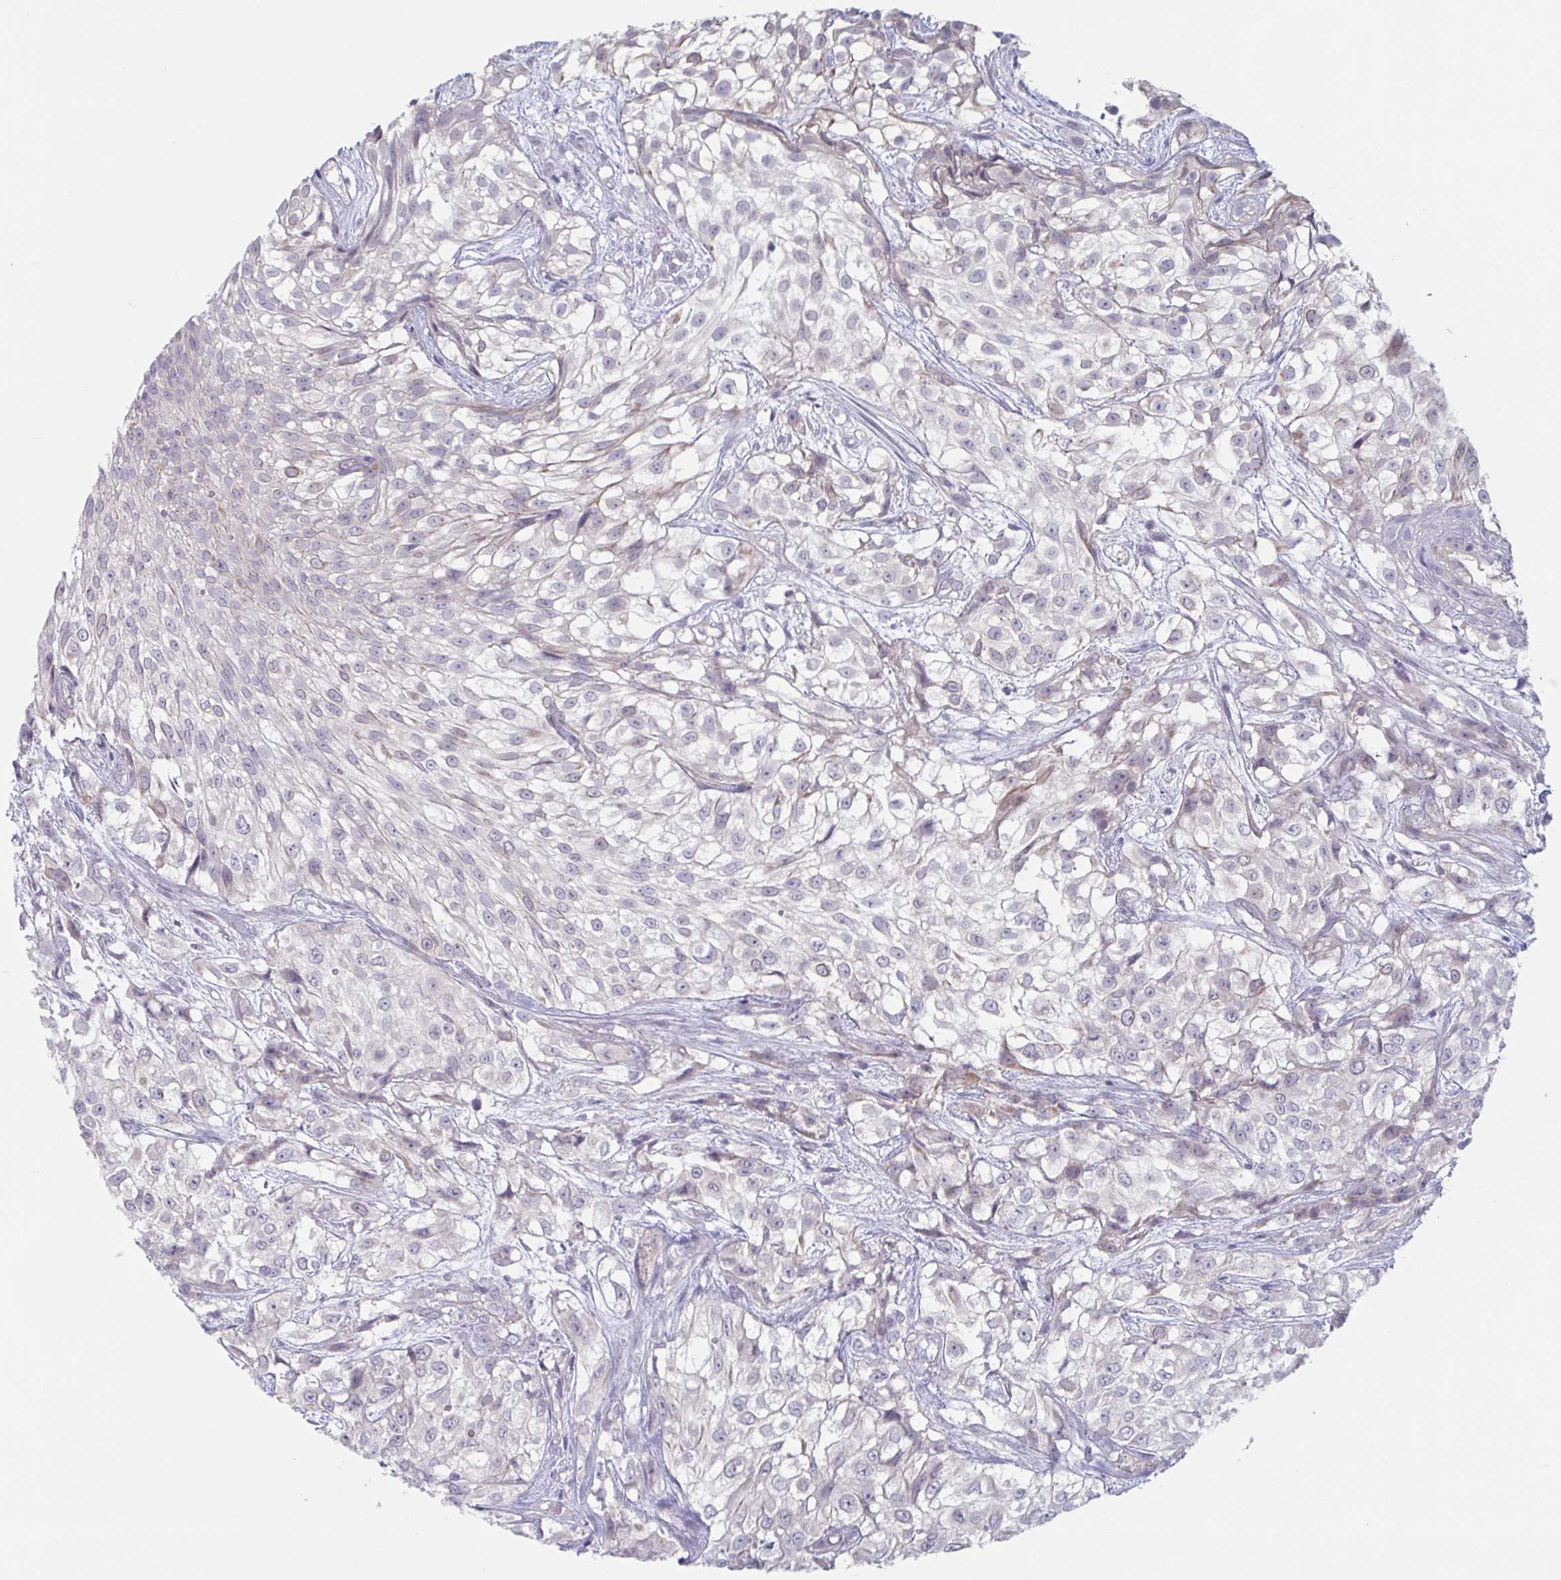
{"staining": {"intensity": "negative", "quantity": "none", "location": "none"}, "tissue": "urothelial cancer", "cell_type": "Tumor cells", "image_type": "cancer", "snomed": [{"axis": "morphology", "description": "Urothelial carcinoma, High grade"}, {"axis": "topography", "description": "Urinary bladder"}], "caption": "The image displays no significant expression in tumor cells of urothelial cancer.", "gene": "STK26", "patient": {"sex": "male", "age": 56}}